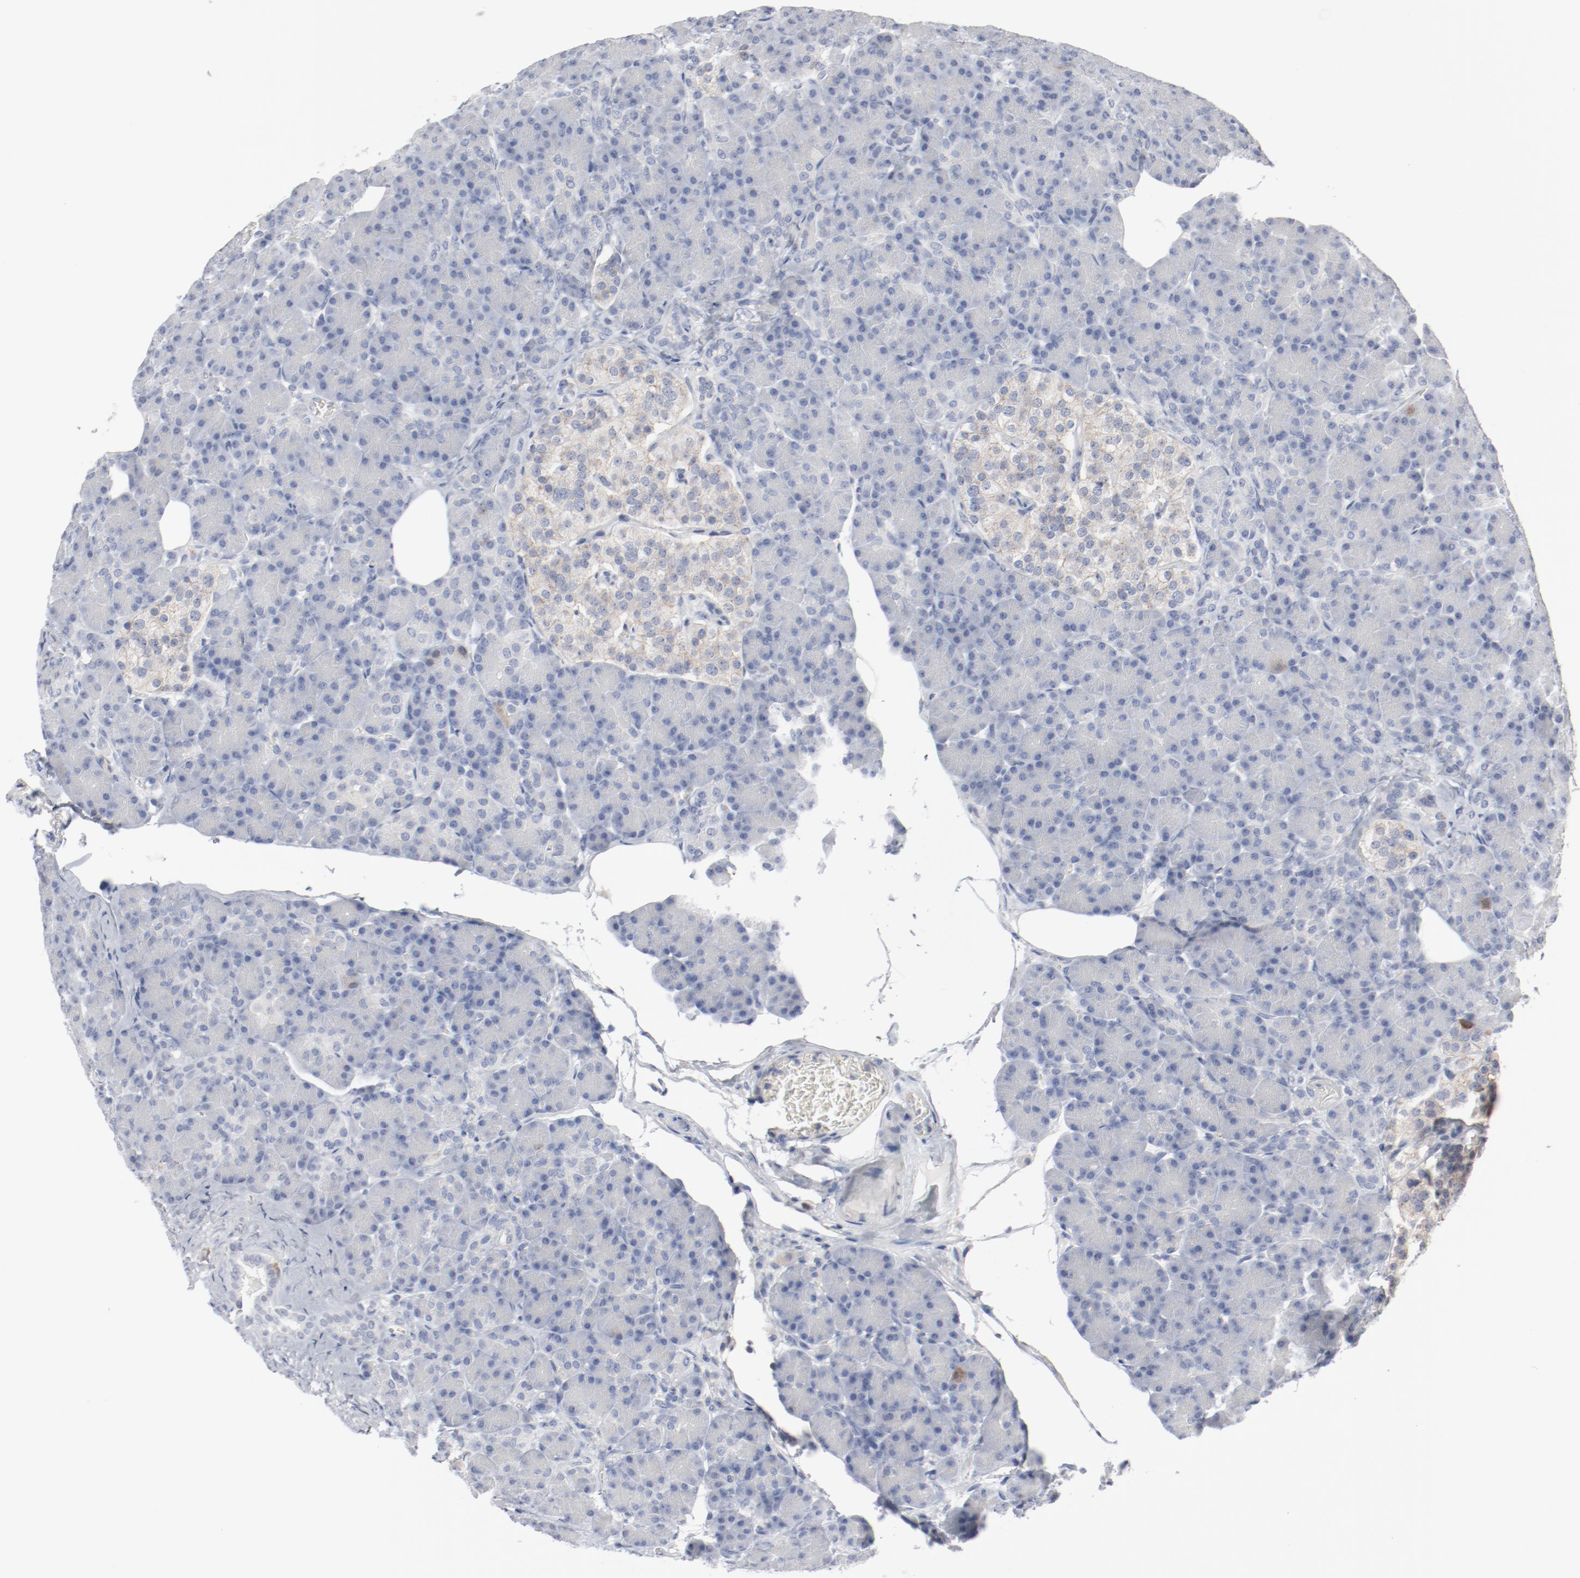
{"staining": {"intensity": "negative", "quantity": "none", "location": "none"}, "tissue": "pancreas", "cell_type": "Exocrine glandular cells", "image_type": "normal", "snomed": [{"axis": "morphology", "description": "Normal tissue, NOS"}, {"axis": "topography", "description": "Pancreas"}], "caption": "Immunohistochemistry (IHC) of benign human pancreas shows no positivity in exocrine glandular cells.", "gene": "CDK1", "patient": {"sex": "female", "age": 43}}